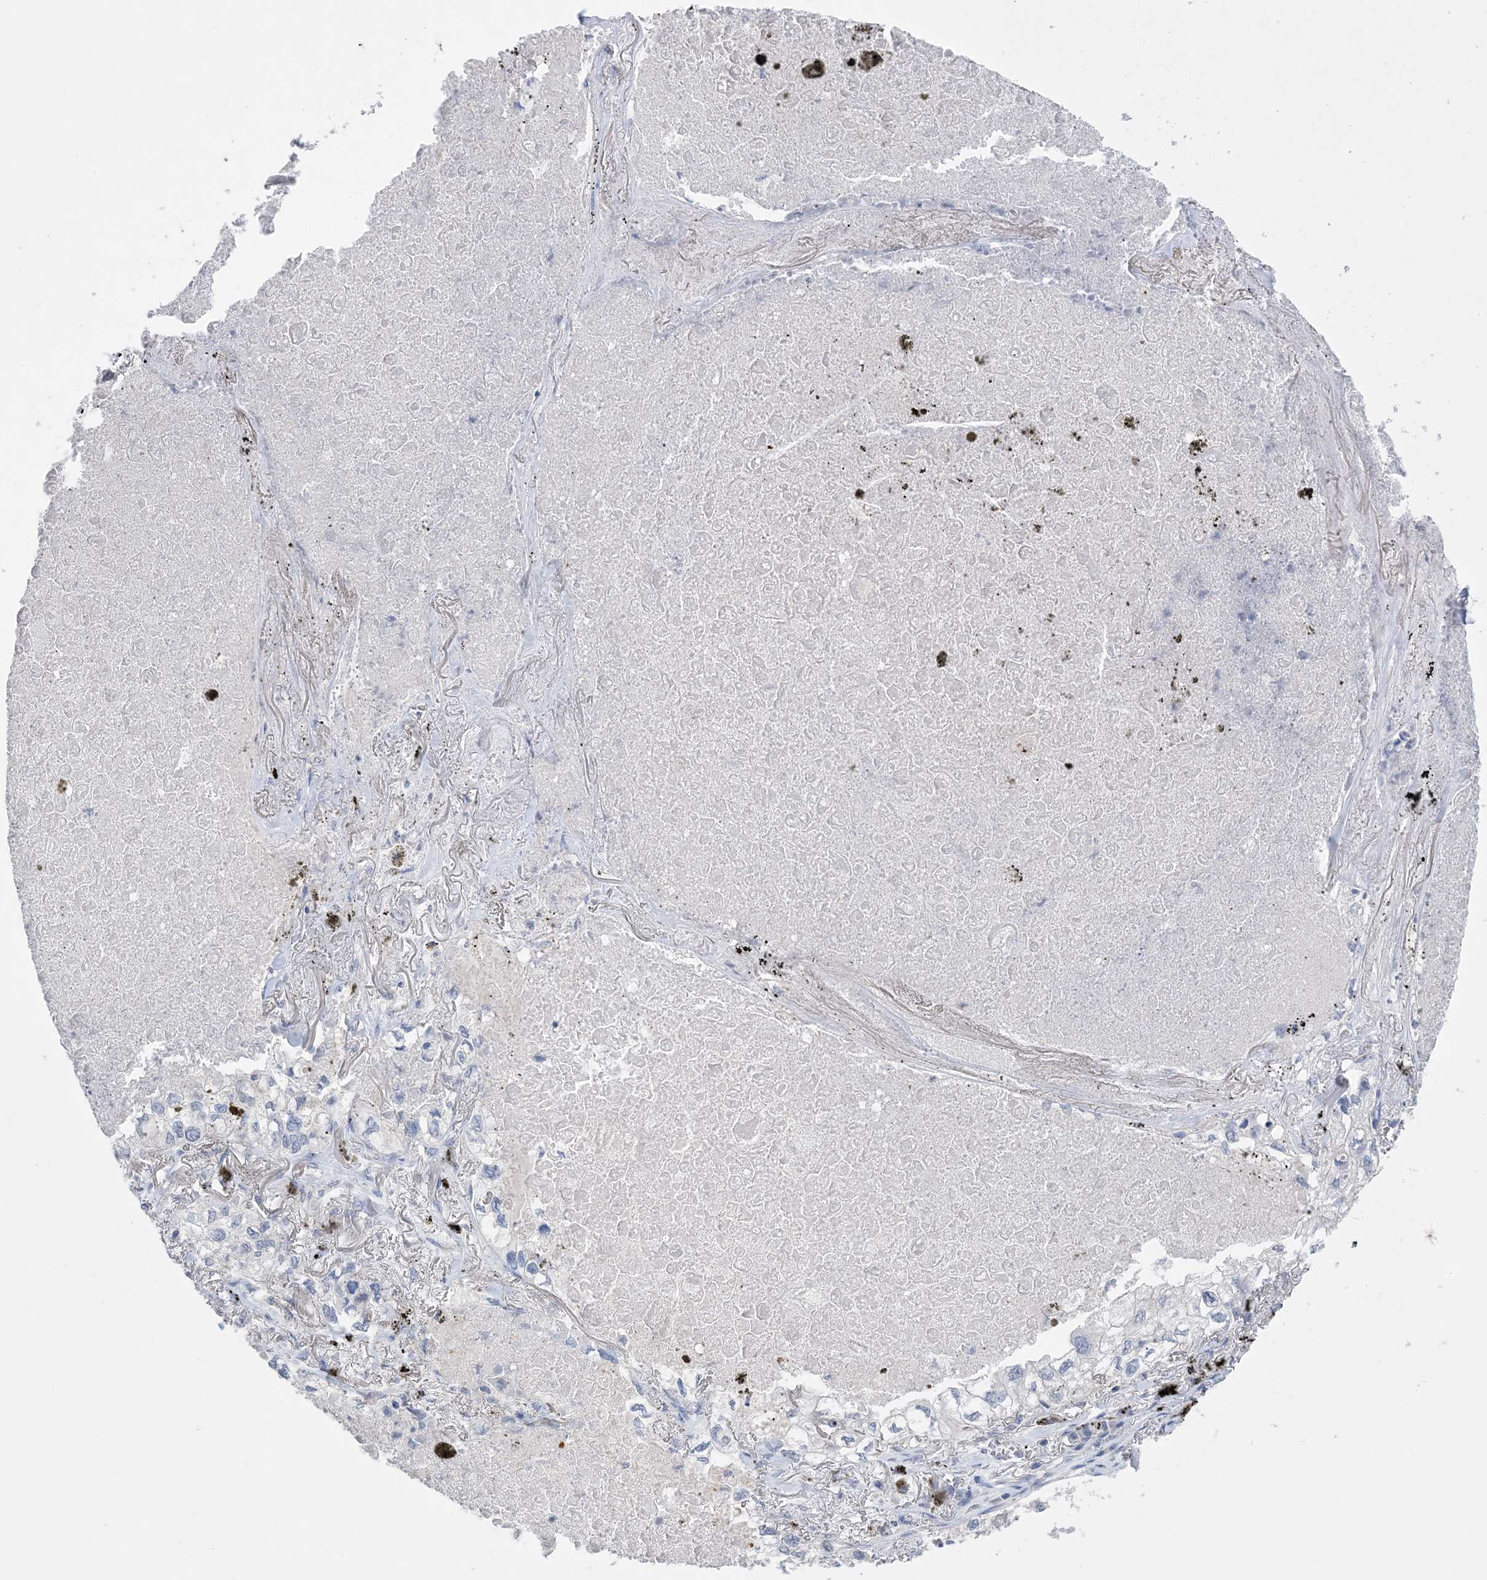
{"staining": {"intensity": "negative", "quantity": "none", "location": "none"}, "tissue": "lung cancer", "cell_type": "Tumor cells", "image_type": "cancer", "snomed": [{"axis": "morphology", "description": "Adenocarcinoma, NOS"}, {"axis": "topography", "description": "Lung"}], "caption": "IHC photomicrograph of neoplastic tissue: lung cancer stained with DAB demonstrates no significant protein positivity in tumor cells.", "gene": "DSC3", "patient": {"sex": "male", "age": 65}}